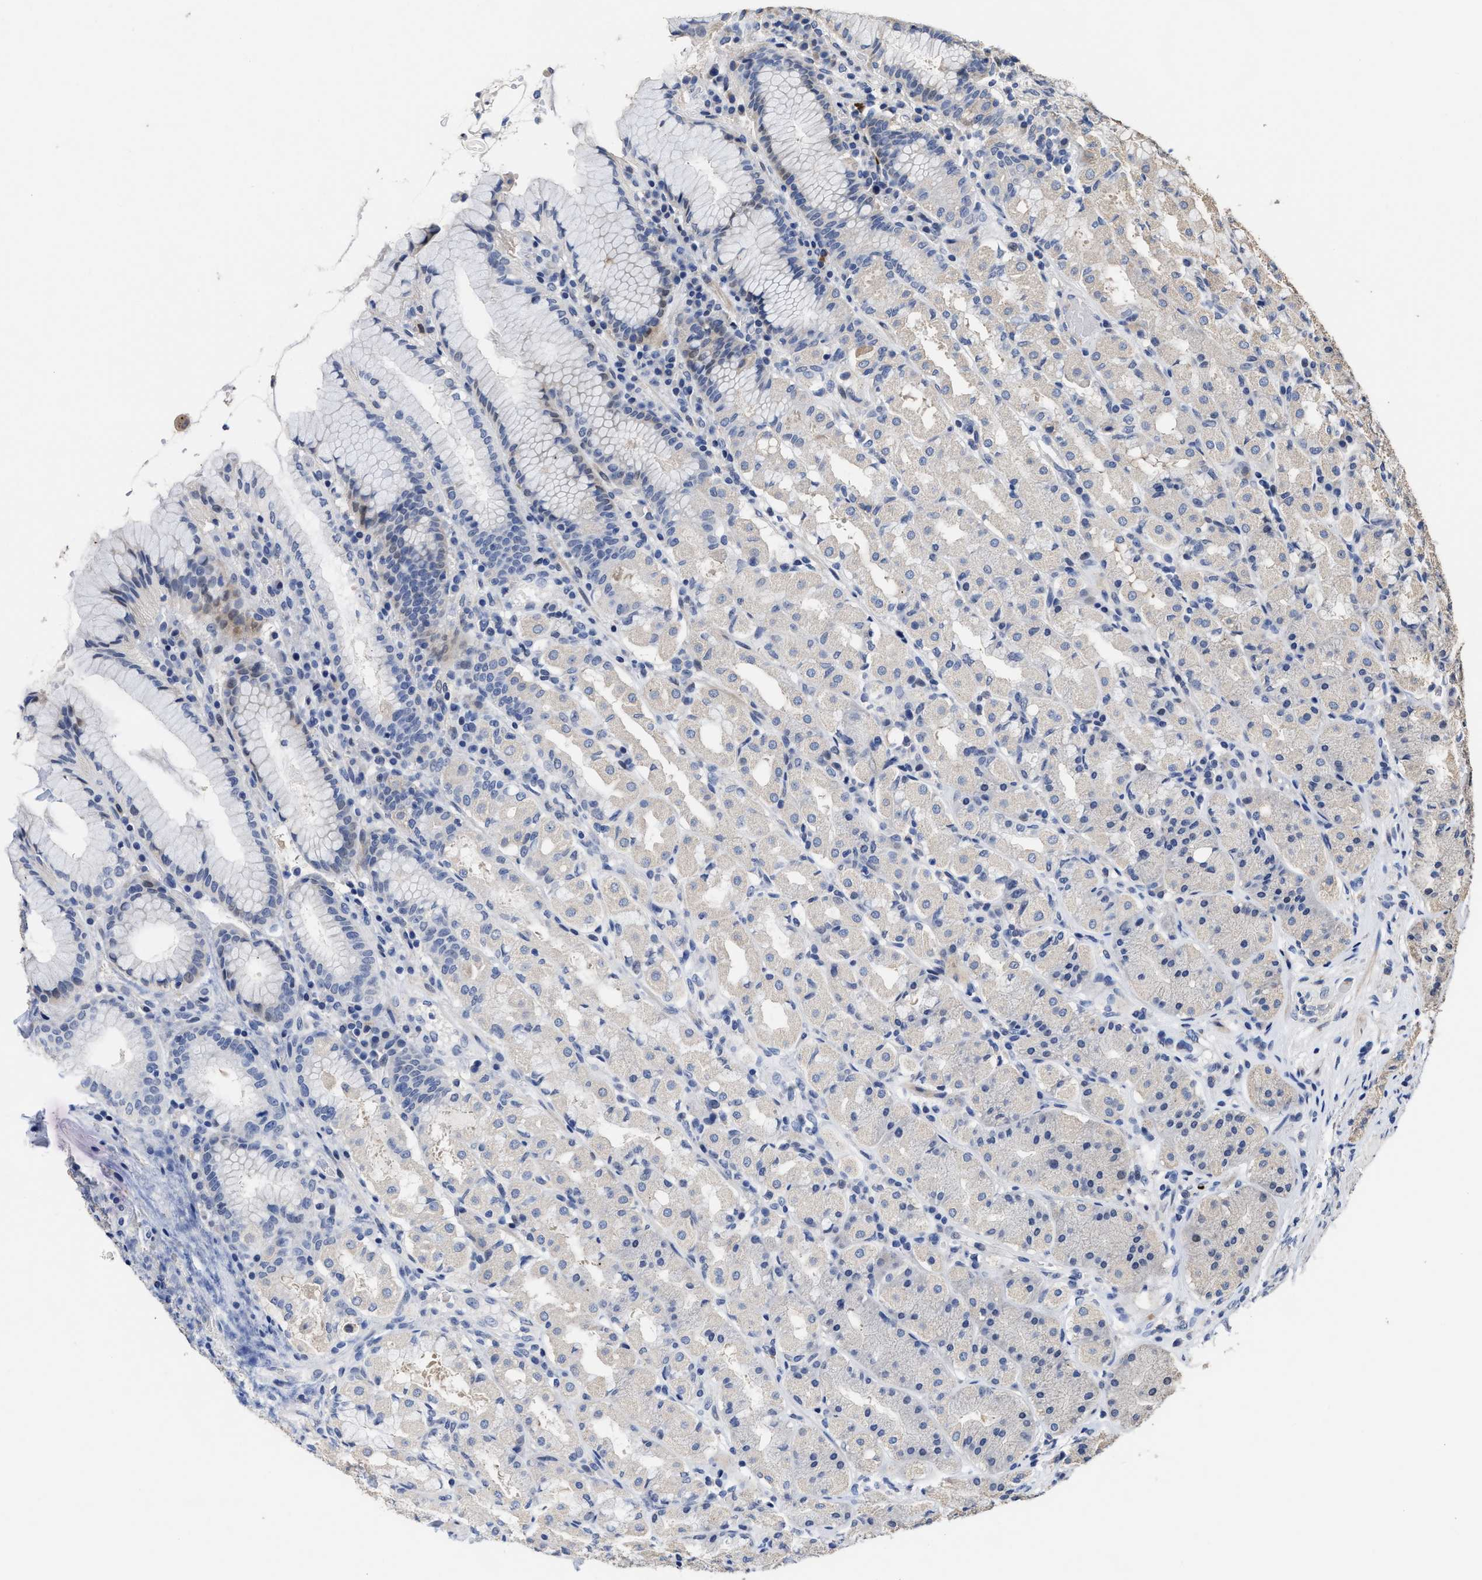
{"staining": {"intensity": "weak", "quantity": "<25%", "location": "cytoplasmic/membranous"}, "tissue": "stomach", "cell_type": "Glandular cells", "image_type": "normal", "snomed": [{"axis": "morphology", "description": "Normal tissue, NOS"}, {"axis": "topography", "description": "Stomach"}, {"axis": "topography", "description": "Stomach, lower"}], "caption": "DAB (3,3'-diaminobenzidine) immunohistochemical staining of benign stomach reveals no significant positivity in glandular cells.", "gene": "ZFAT", "patient": {"sex": "female", "age": 56}}